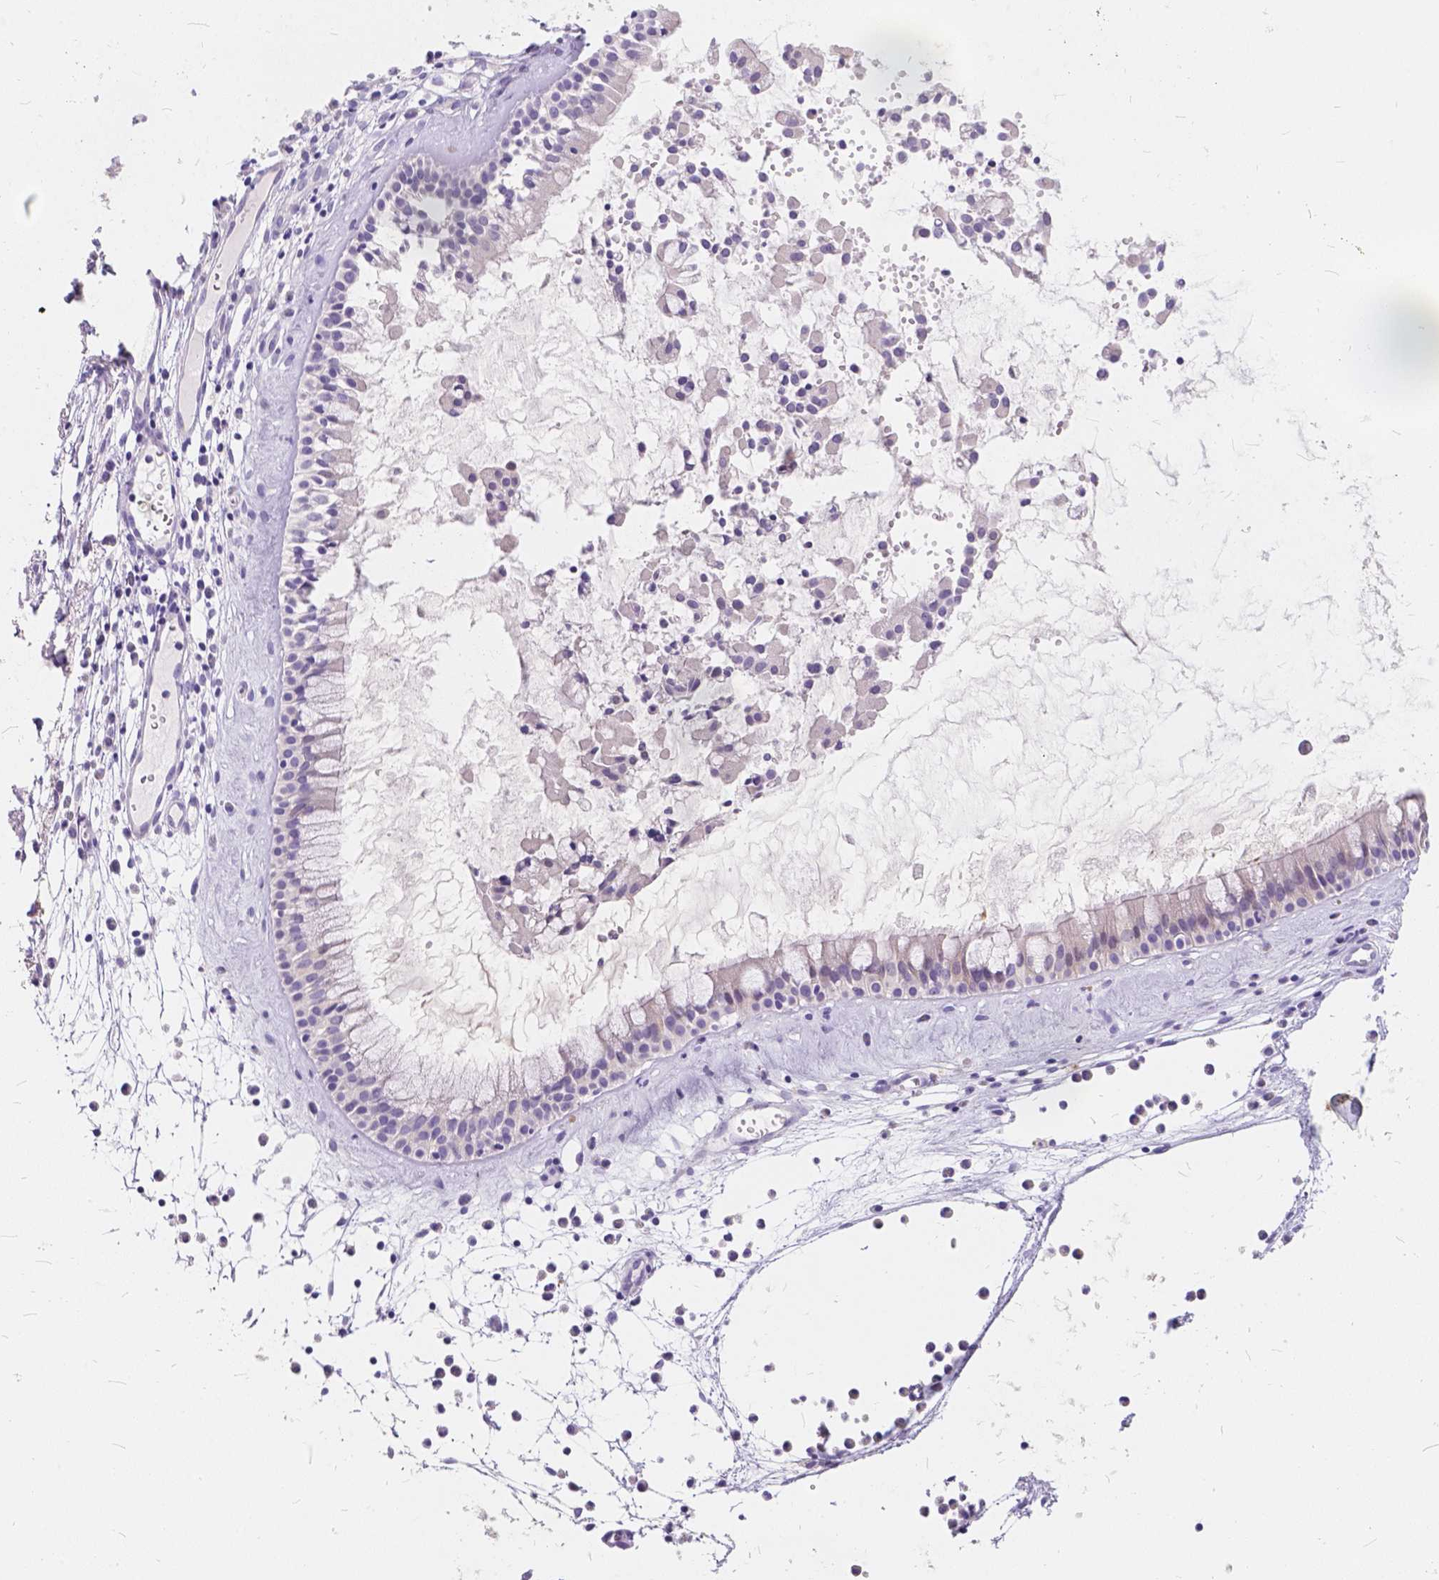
{"staining": {"intensity": "negative", "quantity": "none", "location": "none"}, "tissue": "nasopharynx", "cell_type": "Respiratory epithelial cells", "image_type": "normal", "snomed": [{"axis": "morphology", "description": "Normal tissue, NOS"}, {"axis": "topography", "description": "Nasopharynx"}], "caption": "Image shows no significant protein staining in respiratory epithelial cells of normal nasopharynx. Brightfield microscopy of immunohistochemistry (IHC) stained with DAB (3,3'-diaminobenzidine) (brown) and hematoxylin (blue), captured at high magnification.", "gene": "PEX11G", "patient": {"sex": "female", "age": 85}}